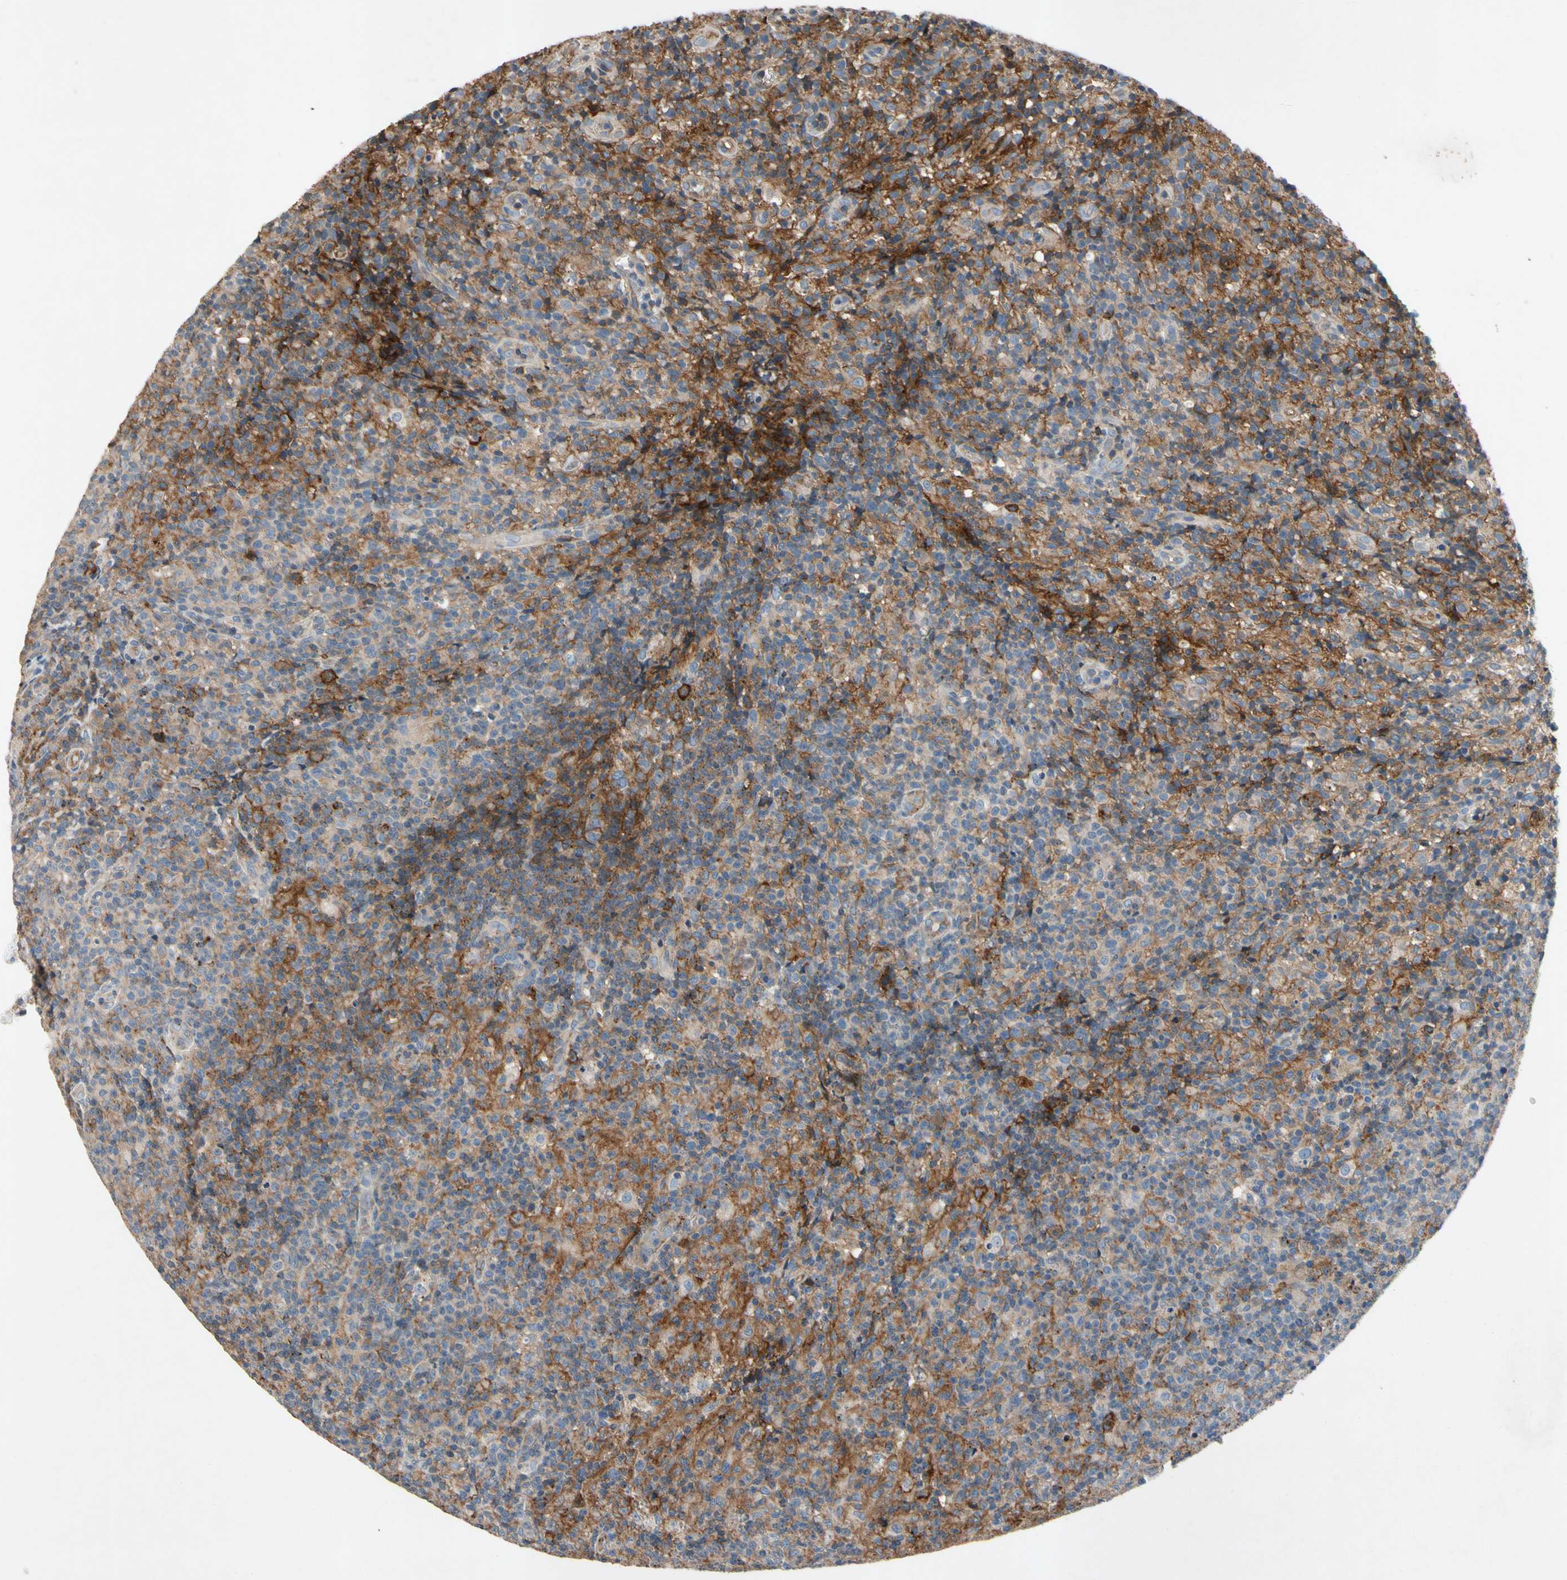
{"staining": {"intensity": "strong", "quantity": "25%-75%", "location": "cytoplasmic/membranous"}, "tissue": "lymph node", "cell_type": "Germinal center cells", "image_type": "normal", "snomed": [{"axis": "morphology", "description": "Normal tissue, NOS"}, {"axis": "morphology", "description": "Inflammation, NOS"}, {"axis": "topography", "description": "Lymph node"}], "caption": "Protein expression analysis of unremarkable lymph node shows strong cytoplasmic/membranous positivity in about 25%-75% of germinal center cells.", "gene": "NDFIP2", "patient": {"sex": "male", "age": 55}}